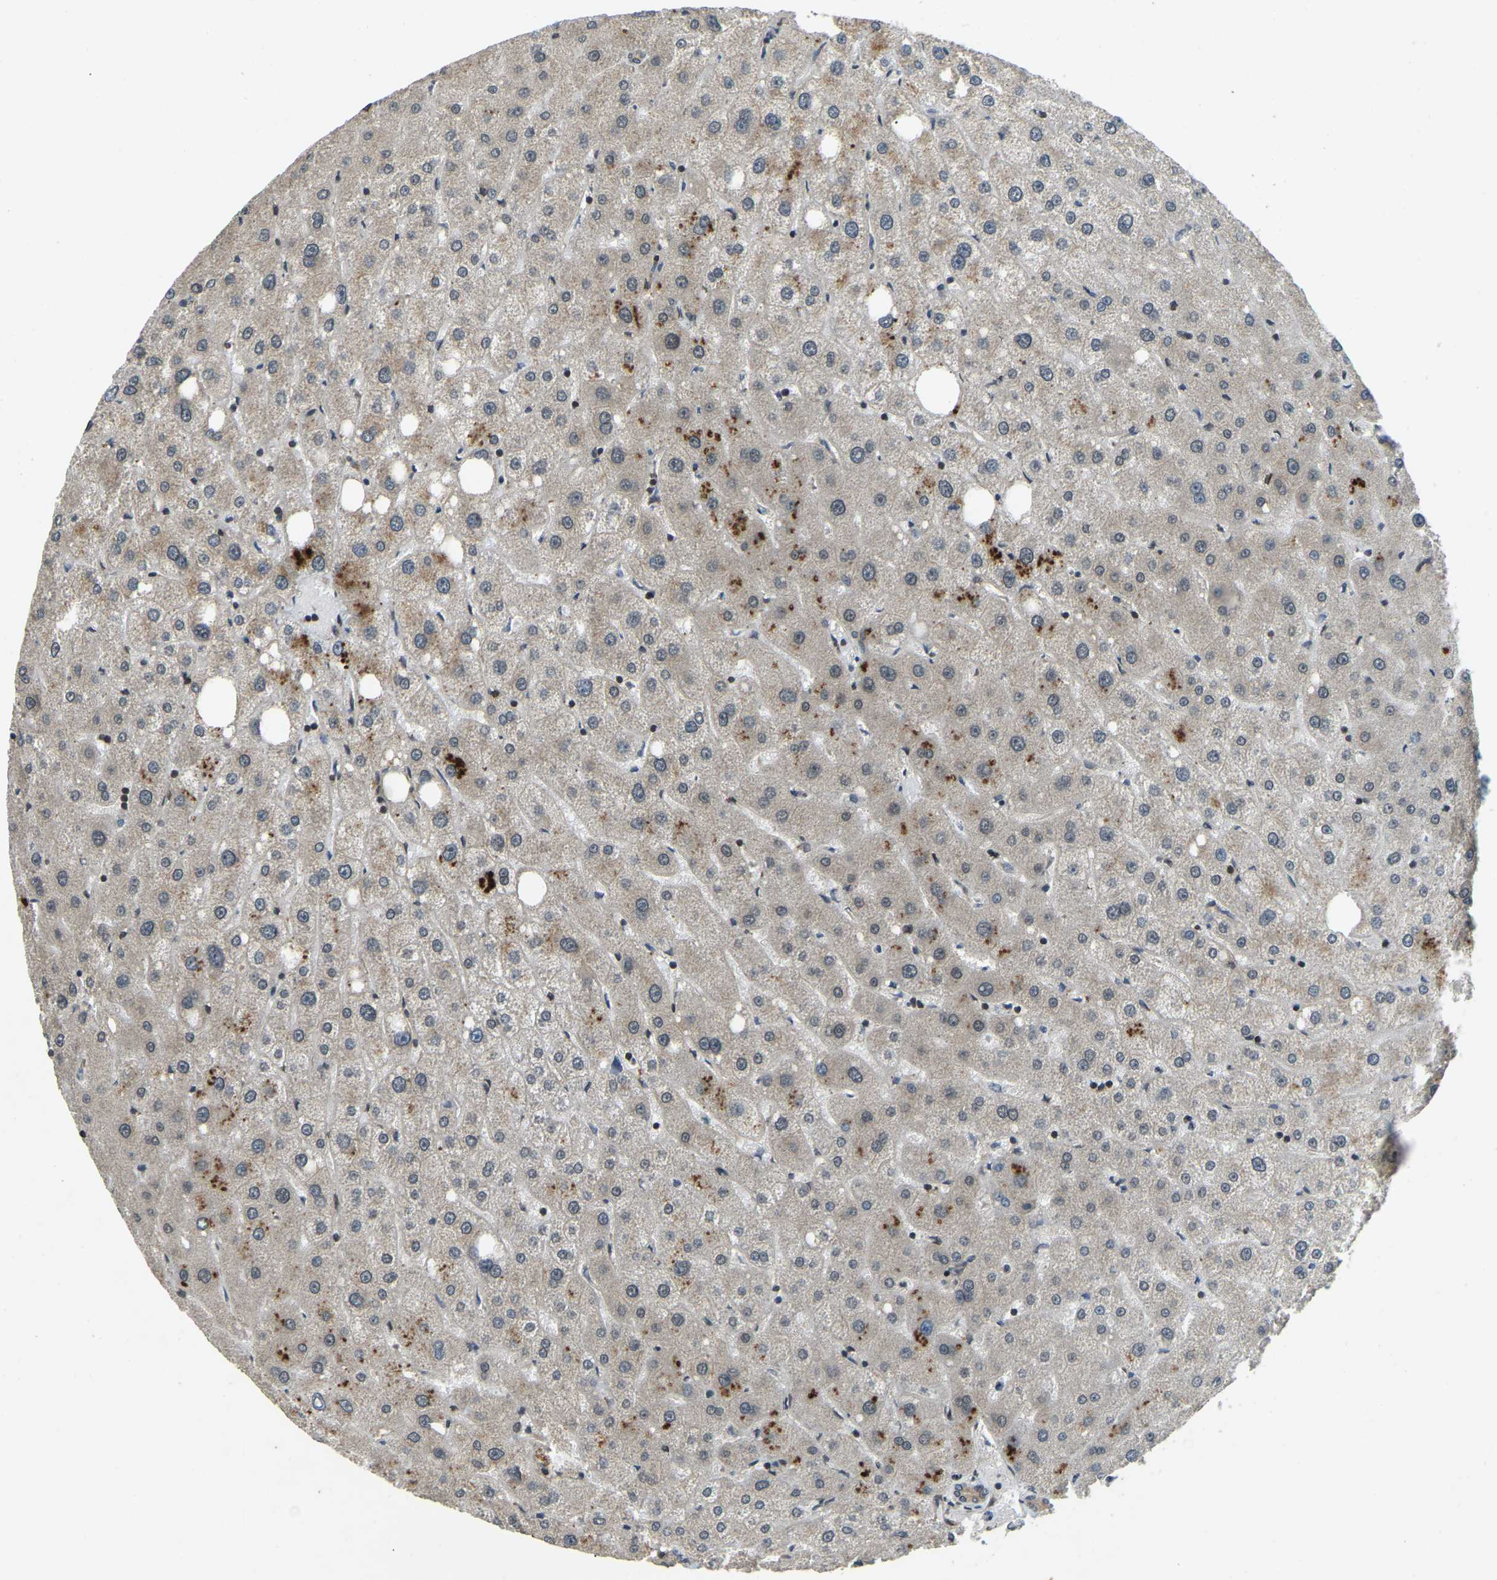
{"staining": {"intensity": "weak", "quantity": ">75%", "location": "cytoplasmic/membranous"}, "tissue": "liver", "cell_type": "Cholangiocytes", "image_type": "normal", "snomed": [{"axis": "morphology", "description": "Normal tissue, NOS"}, {"axis": "topography", "description": "Liver"}], "caption": "DAB (3,3'-diaminobenzidine) immunohistochemical staining of normal liver reveals weak cytoplasmic/membranous protein staining in about >75% of cholangiocytes.", "gene": "SYNE1", "patient": {"sex": "male", "age": 73}}